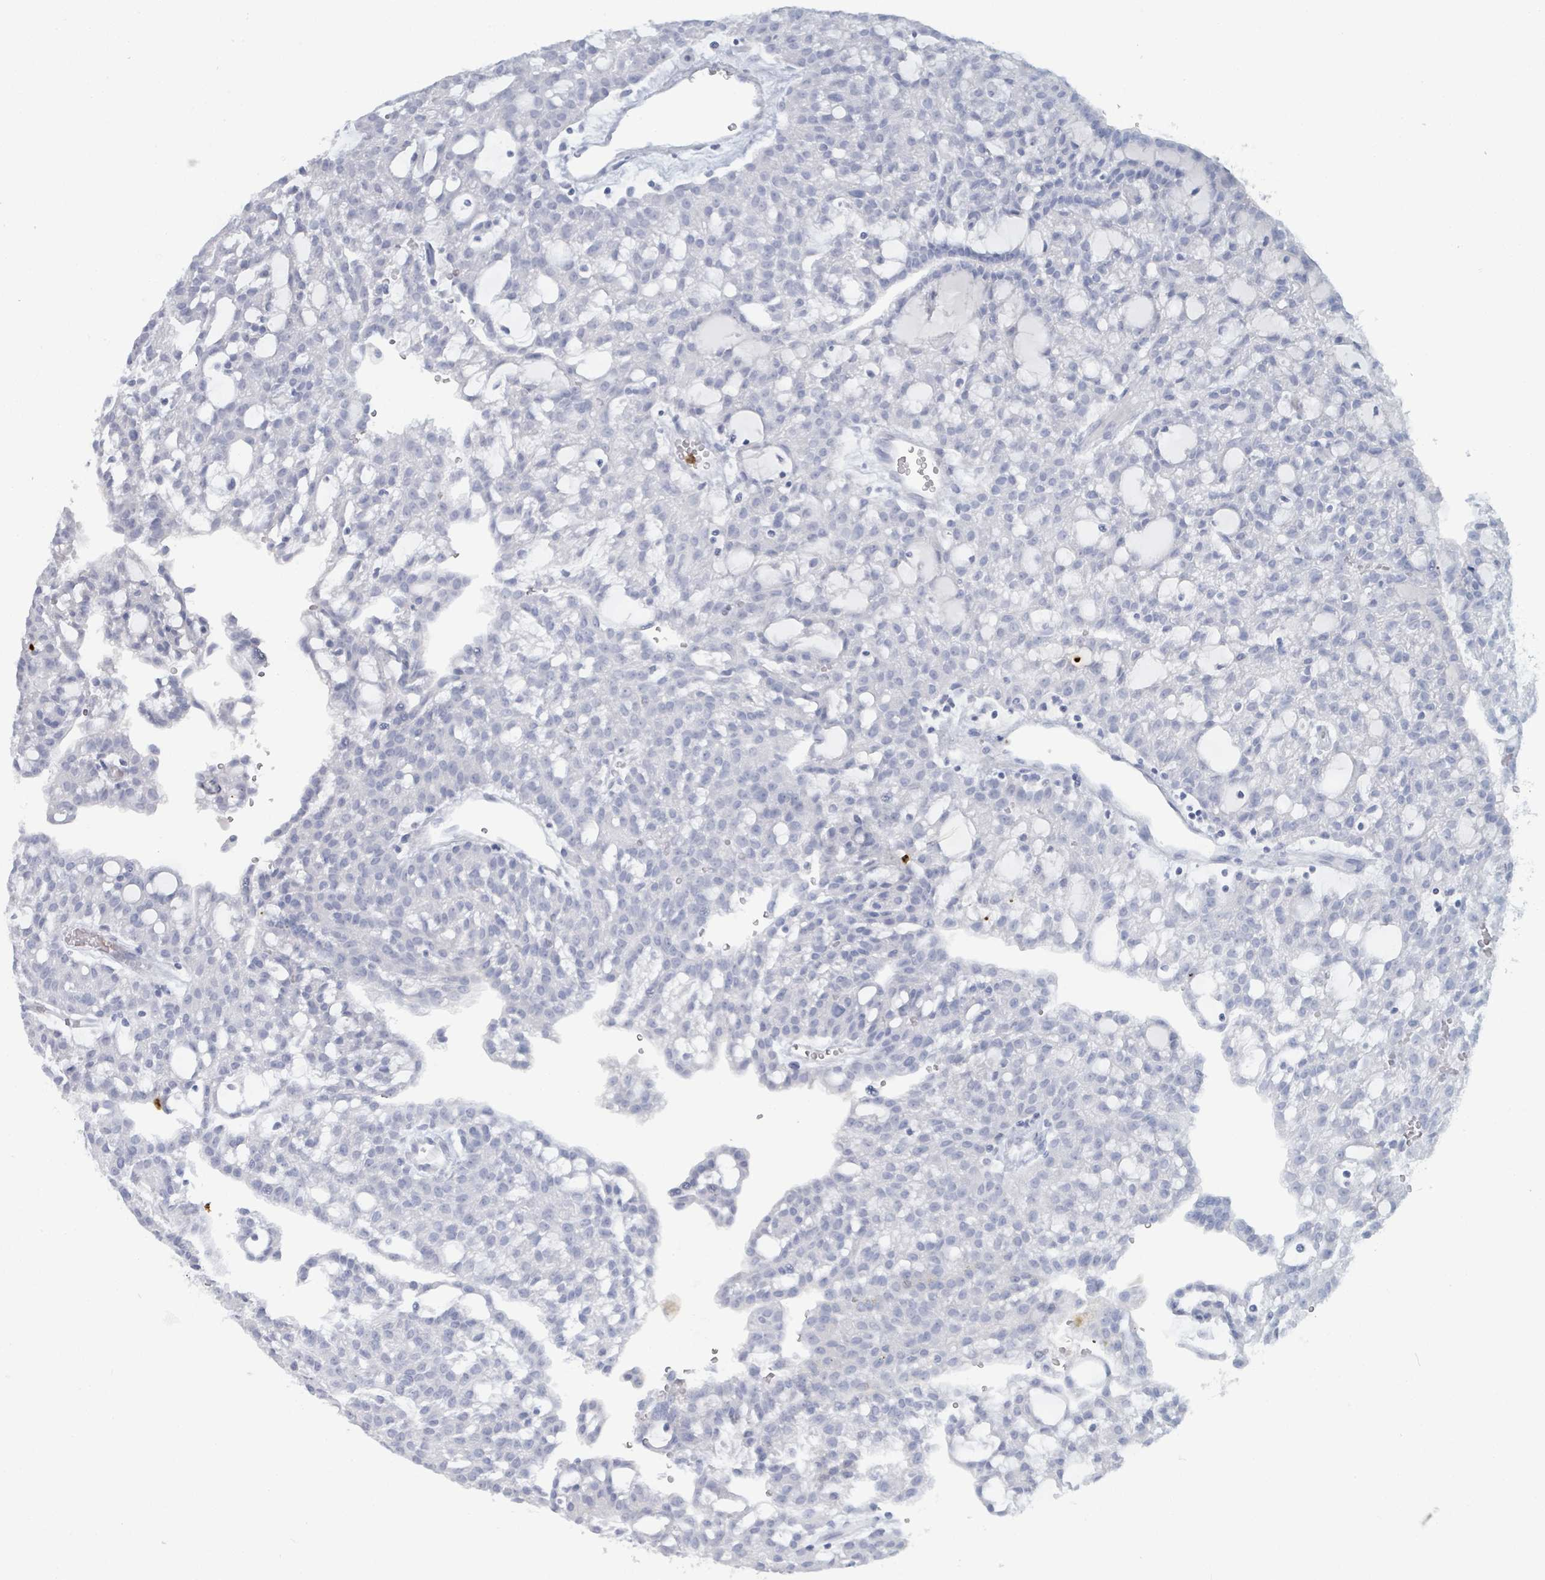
{"staining": {"intensity": "negative", "quantity": "none", "location": "none"}, "tissue": "renal cancer", "cell_type": "Tumor cells", "image_type": "cancer", "snomed": [{"axis": "morphology", "description": "Adenocarcinoma, NOS"}, {"axis": "topography", "description": "Kidney"}], "caption": "Renal cancer stained for a protein using immunohistochemistry (IHC) displays no expression tumor cells.", "gene": "DEFA4", "patient": {"sex": "male", "age": 63}}